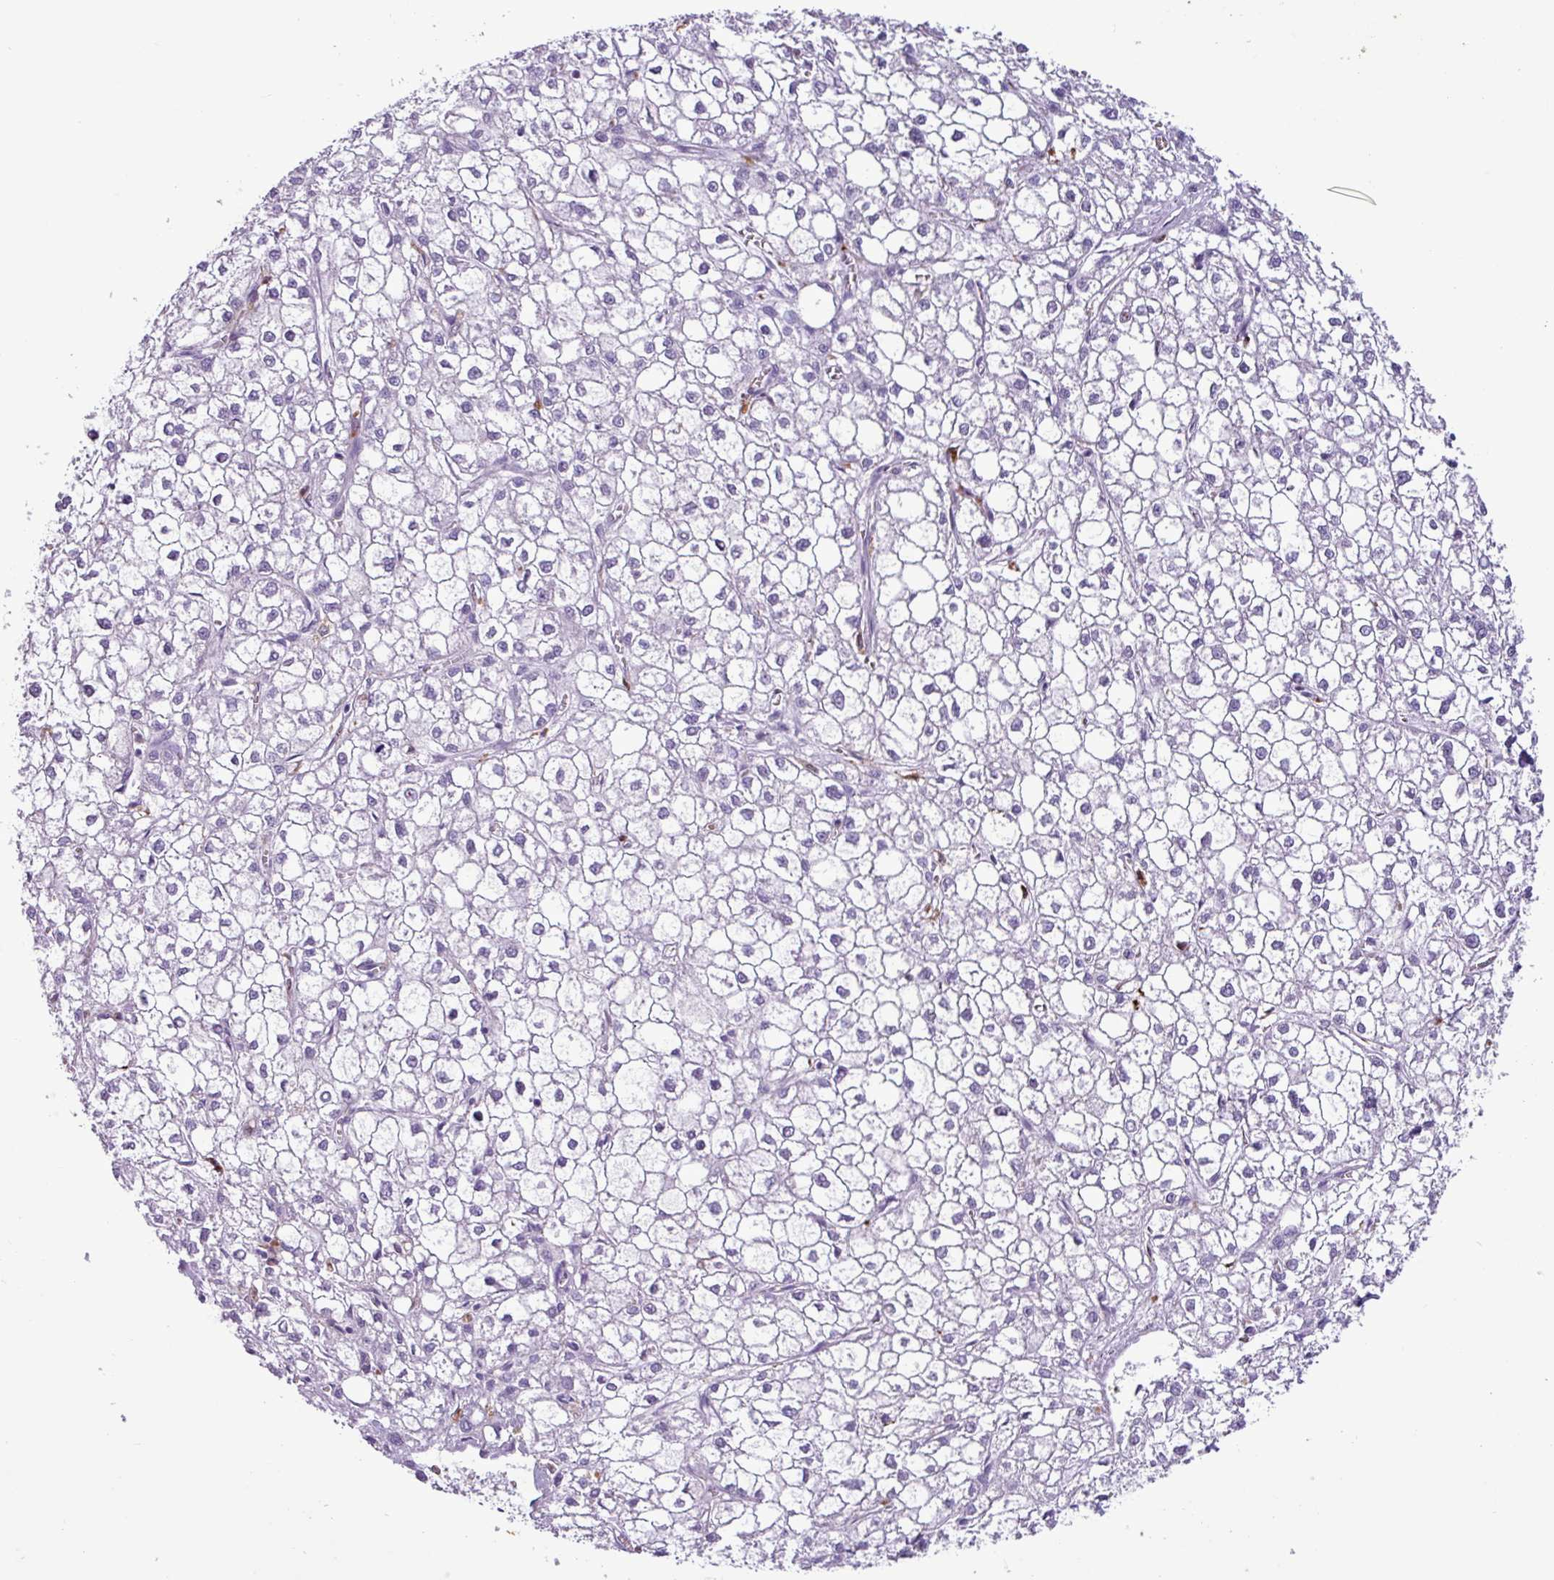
{"staining": {"intensity": "negative", "quantity": "none", "location": "none"}, "tissue": "liver cancer", "cell_type": "Tumor cells", "image_type": "cancer", "snomed": [{"axis": "morphology", "description": "Carcinoma, Hepatocellular, NOS"}, {"axis": "topography", "description": "Liver"}], "caption": "This image is of hepatocellular carcinoma (liver) stained with immunohistochemistry (IHC) to label a protein in brown with the nuclei are counter-stained blue. There is no expression in tumor cells. (Stains: DAB (3,3'-diaminobenzidine) immunohistochemistry (IHC) with hematoxylin counter stain, Microscopy: brightfield microscopy at high magnification).", "gene": "TMEM200C", "patient": {"sex": "female", "age": 43}}